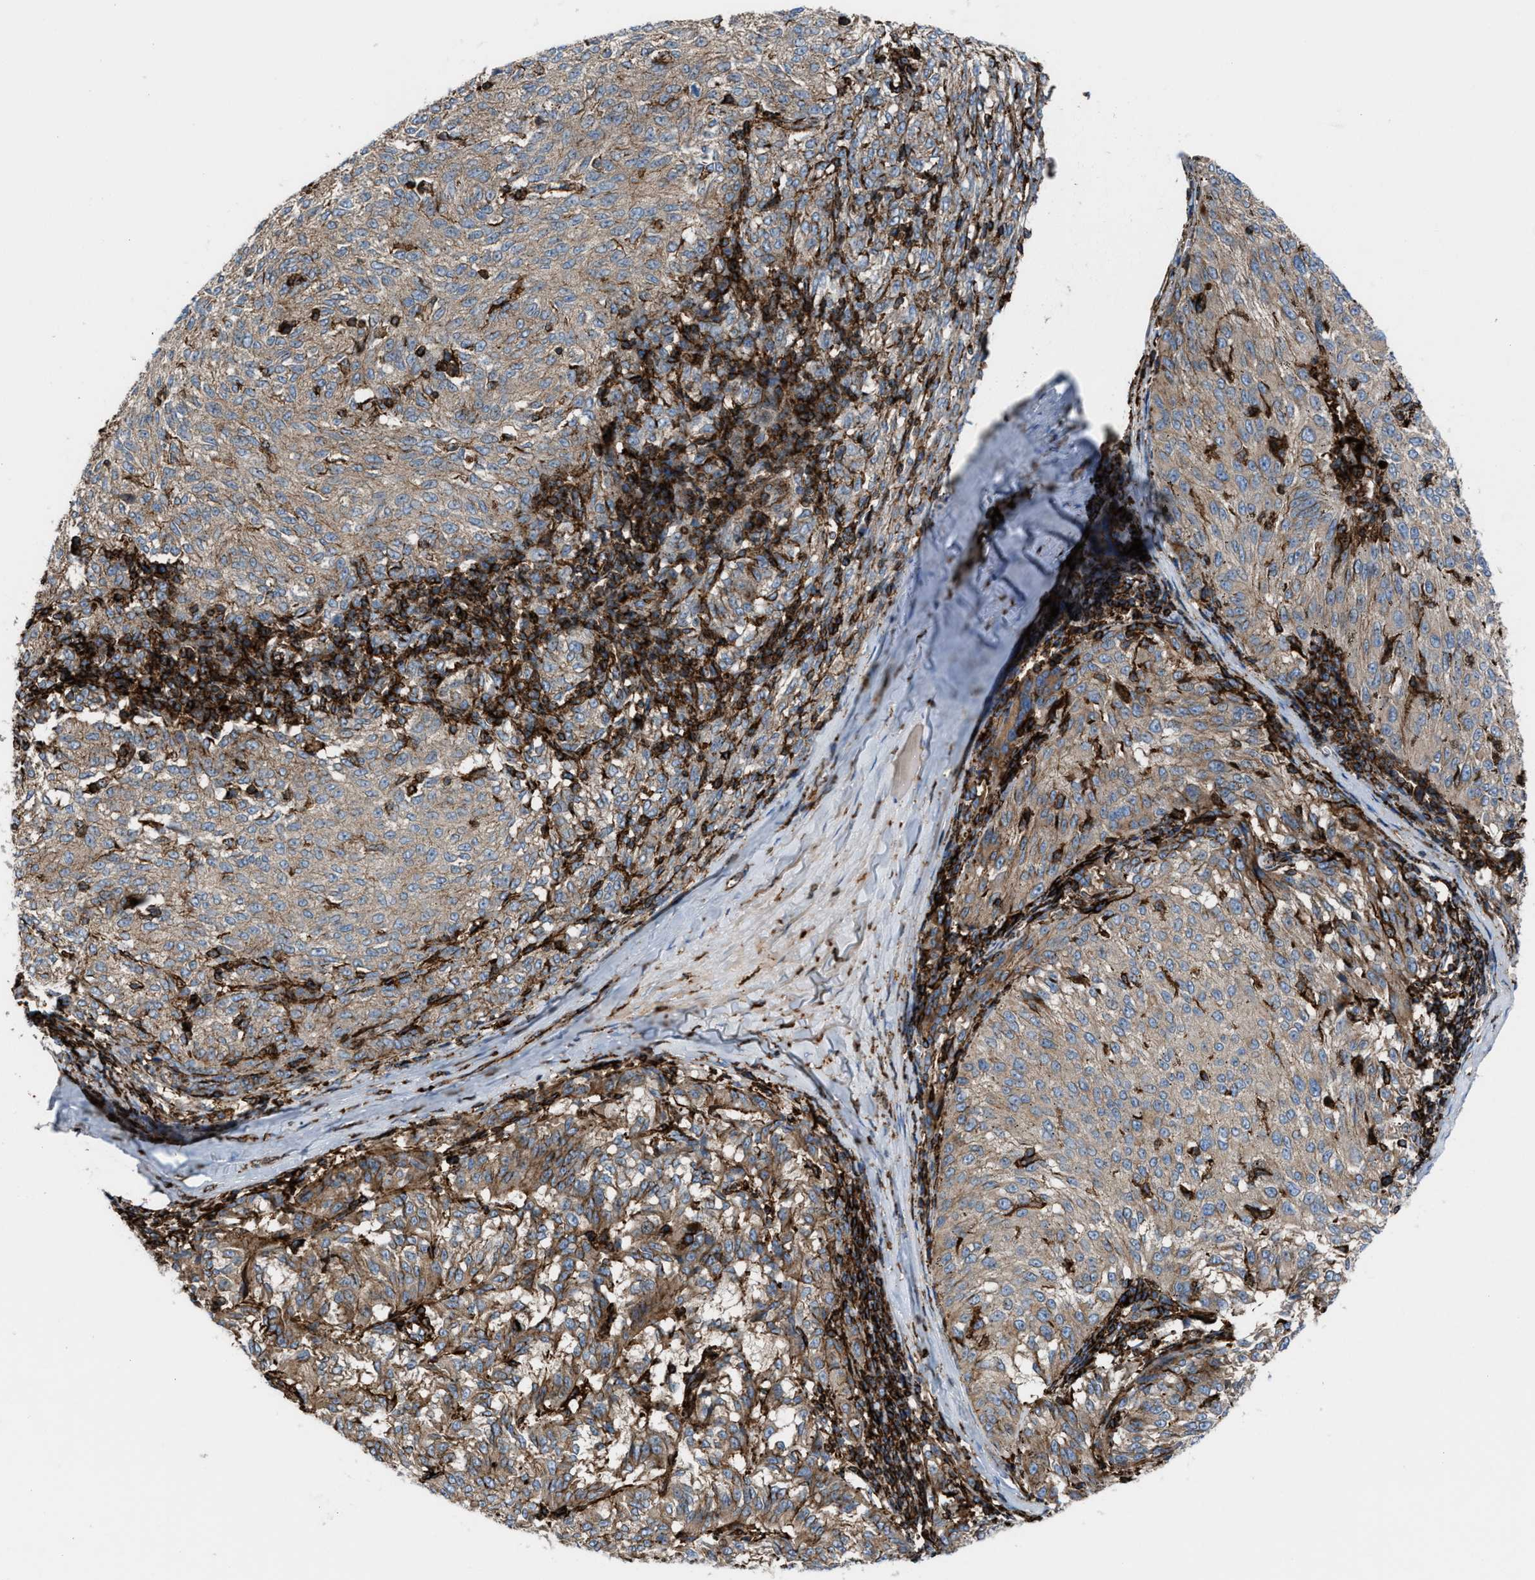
{"staining": {"intensity": "moderate", "quantity": "<25%", "location": "cytoplasmic/membranous"}, "tissue": "melanoma", "cell_type": "Tumor cells", "image_type": "cancer", "snomed": [{"axis": "morphology", "description": "Malignant melanoma, NOS"}, {"axis": "topography", "description": "Skin"}], "caption": "Immunohistochemistry (IHC) (DAB (3,3'-diaminobenzidine)) staining of malignant melanoma reveals moderate cytoplasmic/membranous protein positivity in about <25% of tumor cells.", "gene": "AGPAT2", "patient": {"sex": "female", "age": 72}}